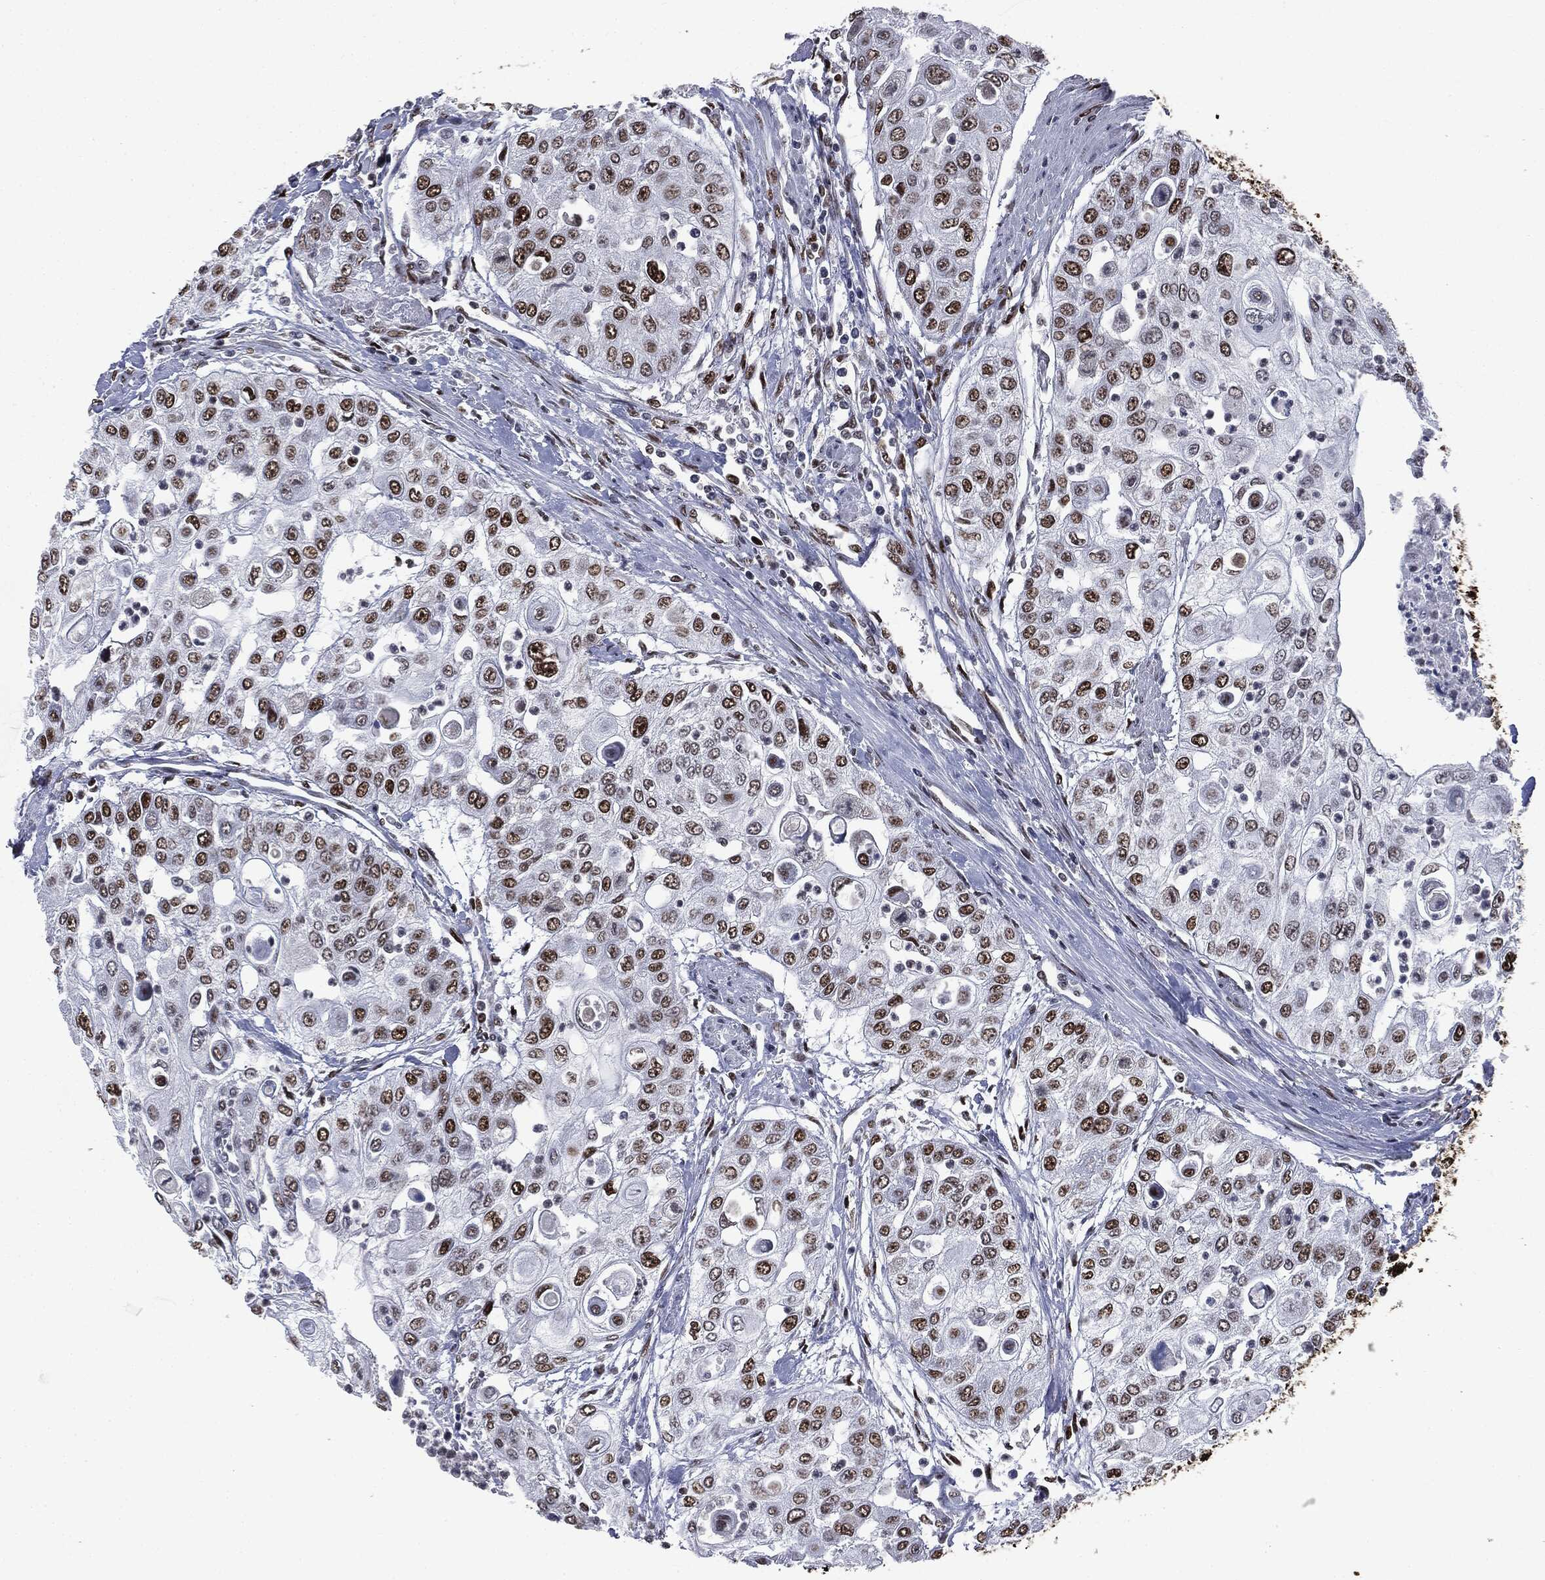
{"staining": {"intensity": "strong", "quantity": ">75%", "location": "nuclear"}, "tissue": "urothelial cancer", "cell_type": "Tumor cells", "image_type": "cancer", "snomed": [{"axis": "morphology", "description": "Urothelial carcinoma, High grade"}, {"axis": "topography", "description": "Urinary bladder"}], "caption": "This micrograph demonstrates IHC staining of human high-grade urothelial carcinoma, with high strong nuclear positivity in approximately >75% of tumor cells.", "gene": "MSH2", "patient": {"sex": "female", "age": 79}}